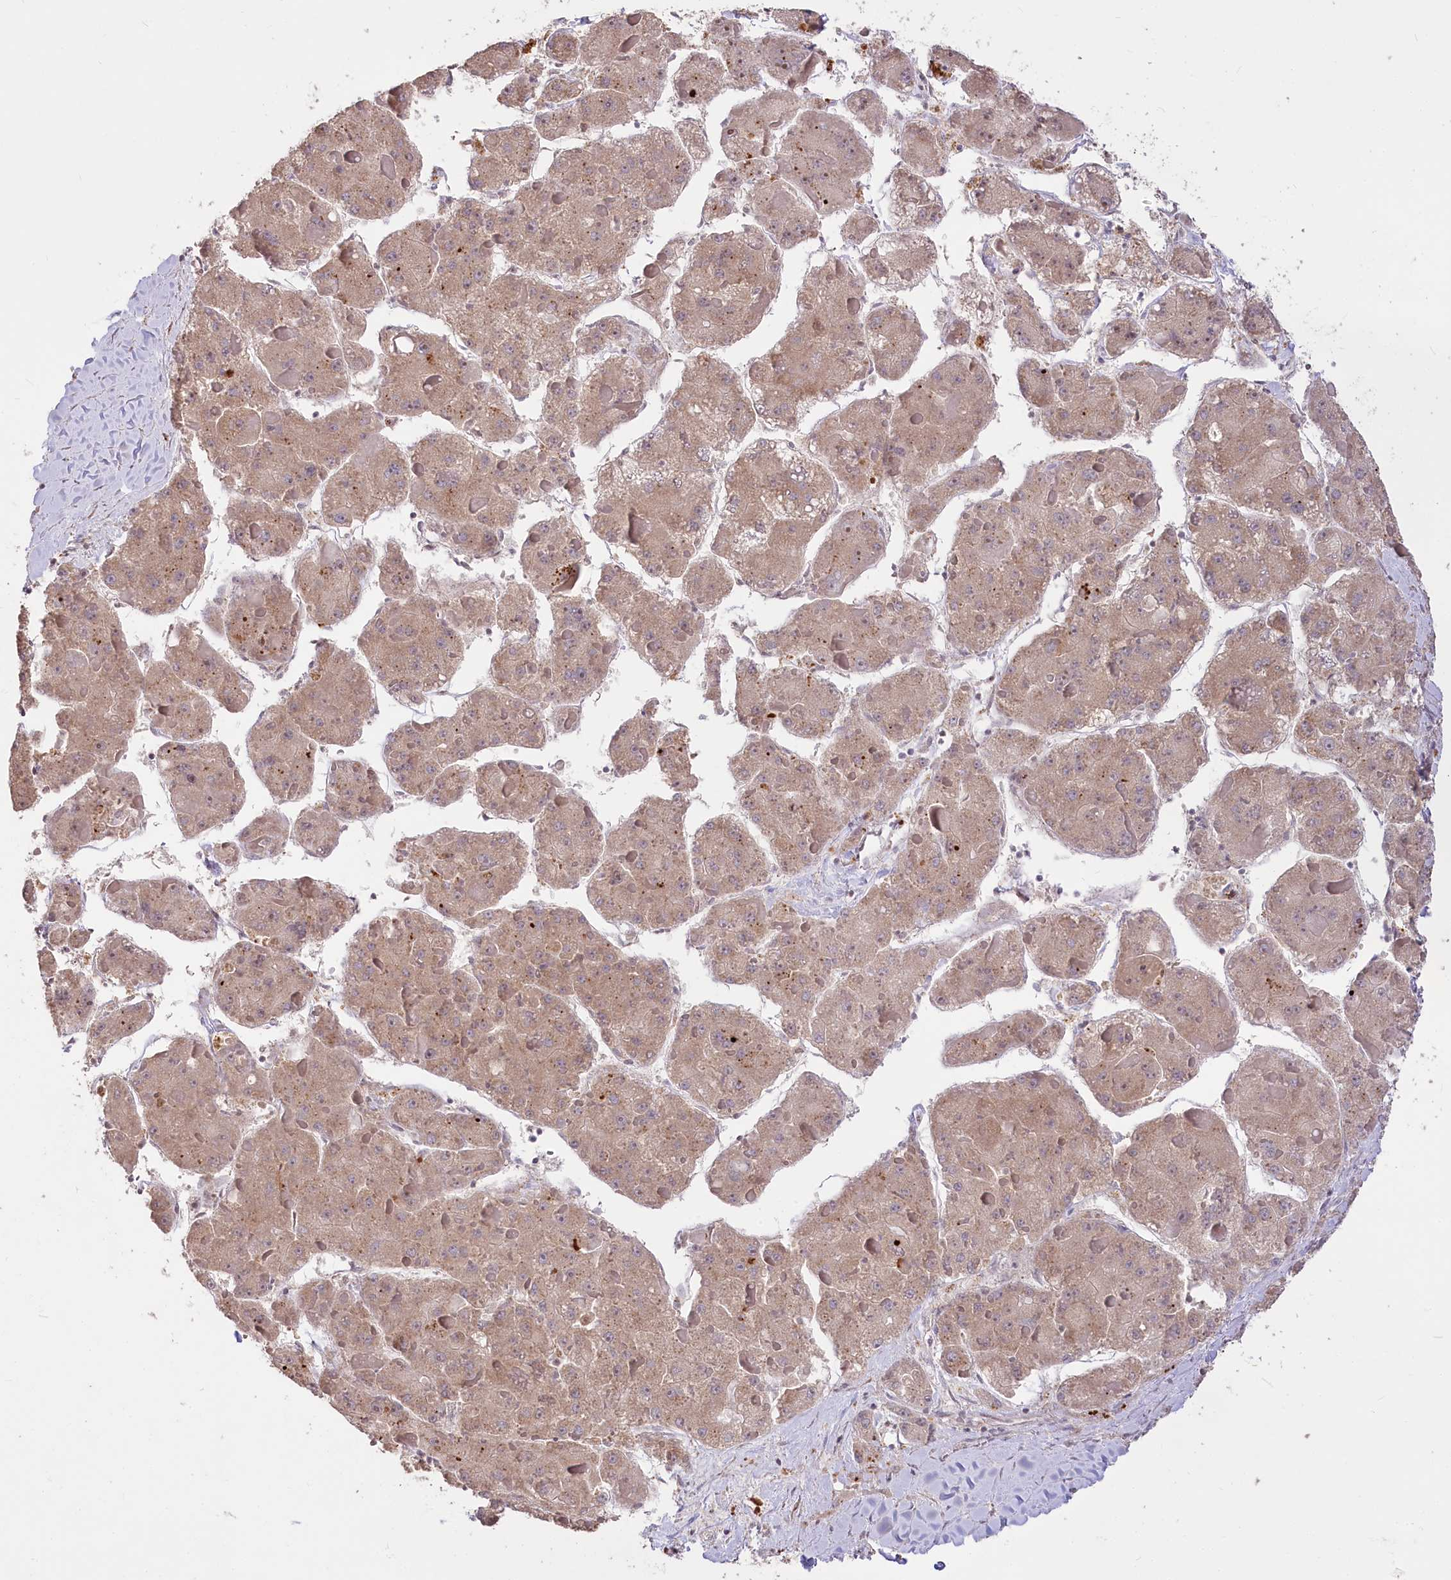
{"staining": {"intensity": "moderate", "quantity": ">75%", "location": "cytoplasmic/membranous"}, "tissue": "liver cancer", "cell_type": "Tumor cells", "image_type": "cancer", "snomed": [{"axis": "morphology", "description": "Carcinoma, Hepatocellular, NOS"}, {"axis": "topography", "description": "Liver"}], "caption": "The image displays a brown stain indicating the presence of a protein in the cytoplasmic/membranous of tumor cells in liver hepatocellular carcinoma. (DAB (3,3'-diaminobenzidine) = brown stain, brightfield microscopy at high magnification).", "gene": "STT3B", "patient": {"sex": "female", "age": 73}}